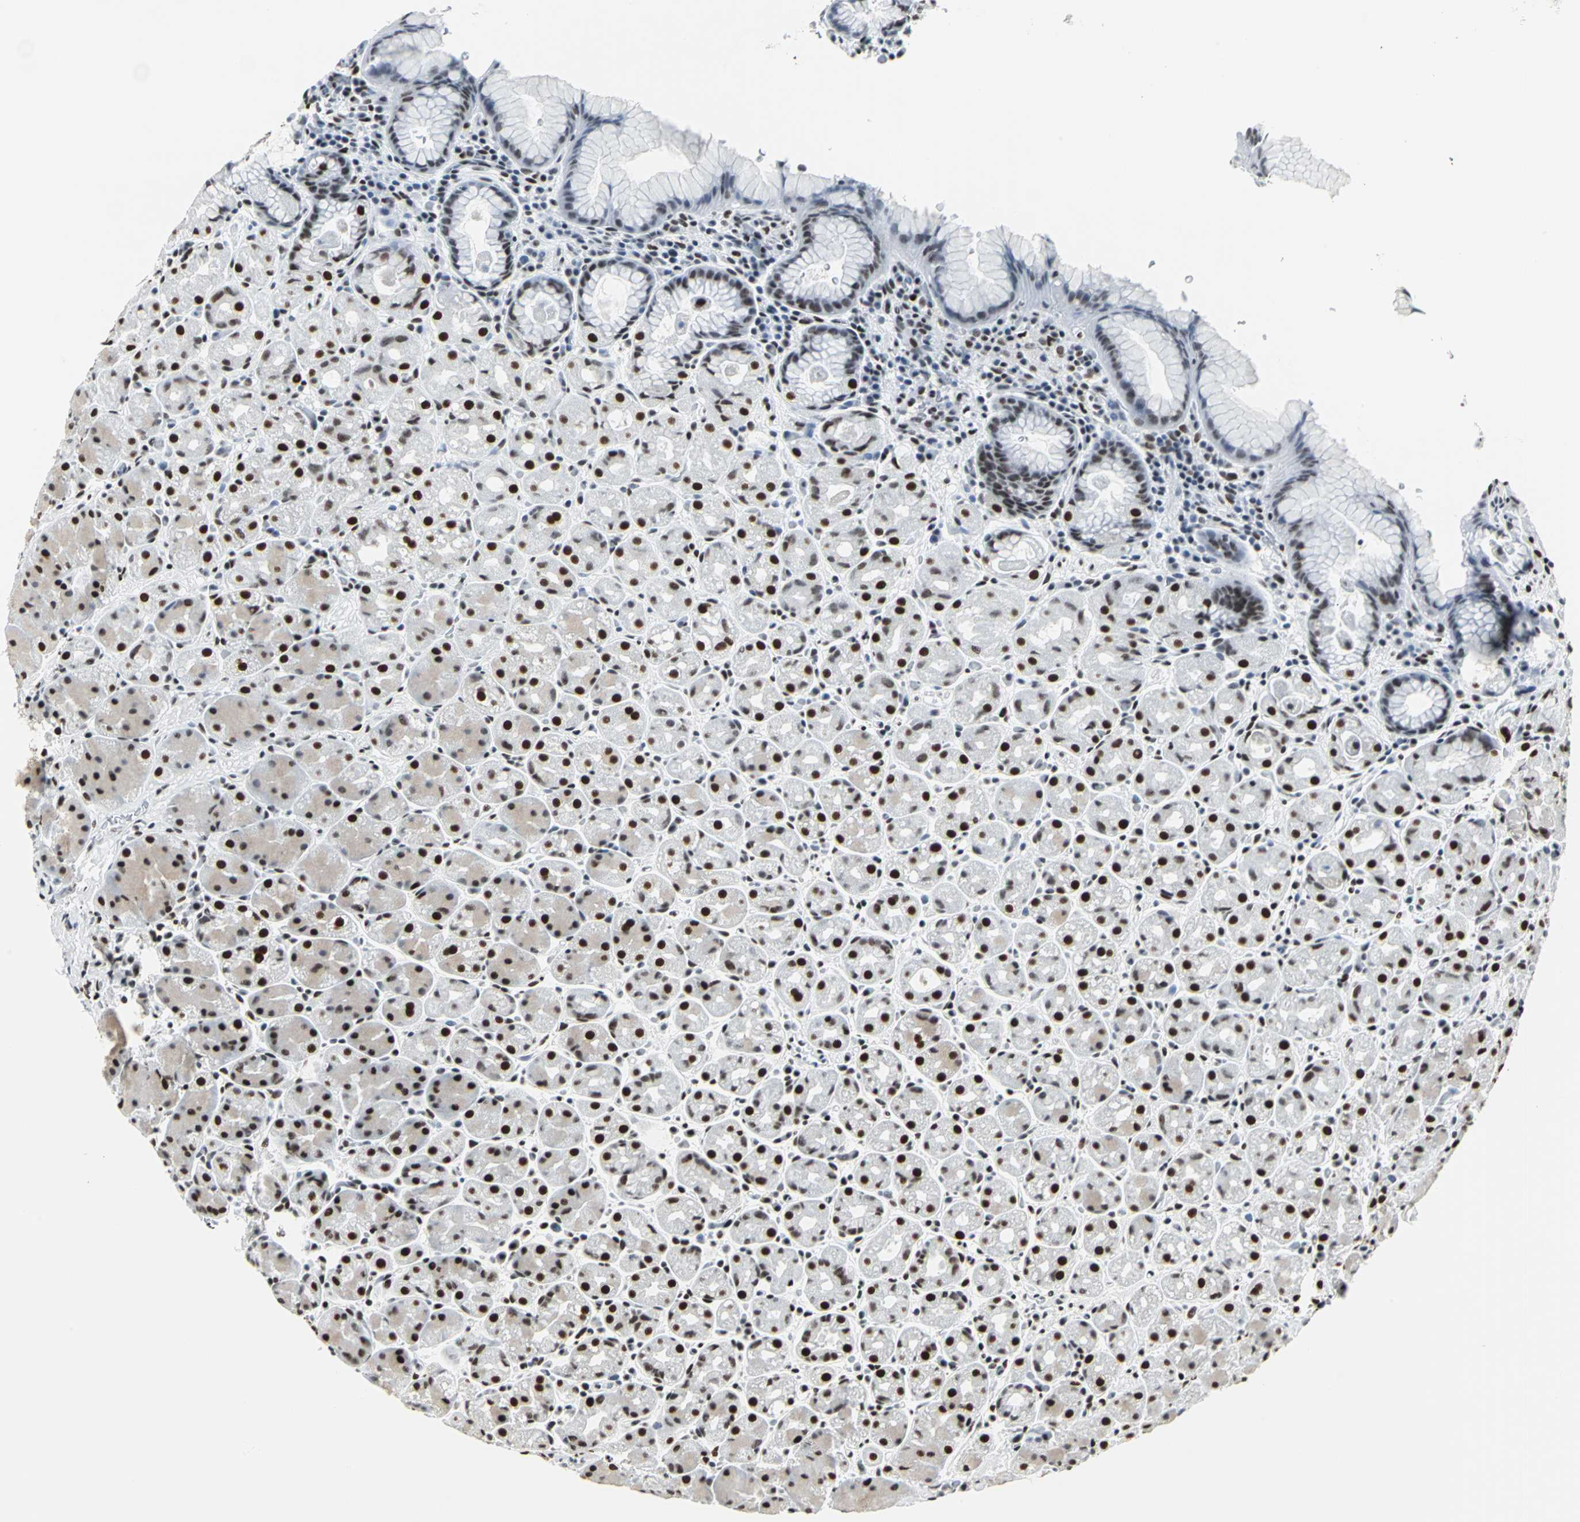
{"staining": {"intensity": "strong", "quantity": "25%-75%", "location": "nuclear"}, "tissue": "stomach", "cell_type": "Glandular cells", "image_type": "normal", "snomed": [{"axis": "morphology", "description": "Normal tissue, NOS"}, {"axis": "topography", "description": "Stomach, lower"}], "caption": "Stomach stained with DAB immunohistochemistry shows high levels of strong nuclear staining in approximately 25%-75% of glandular cells.", "gene": "HDAC2", "patient": {"sex": "male", "age": 56}}